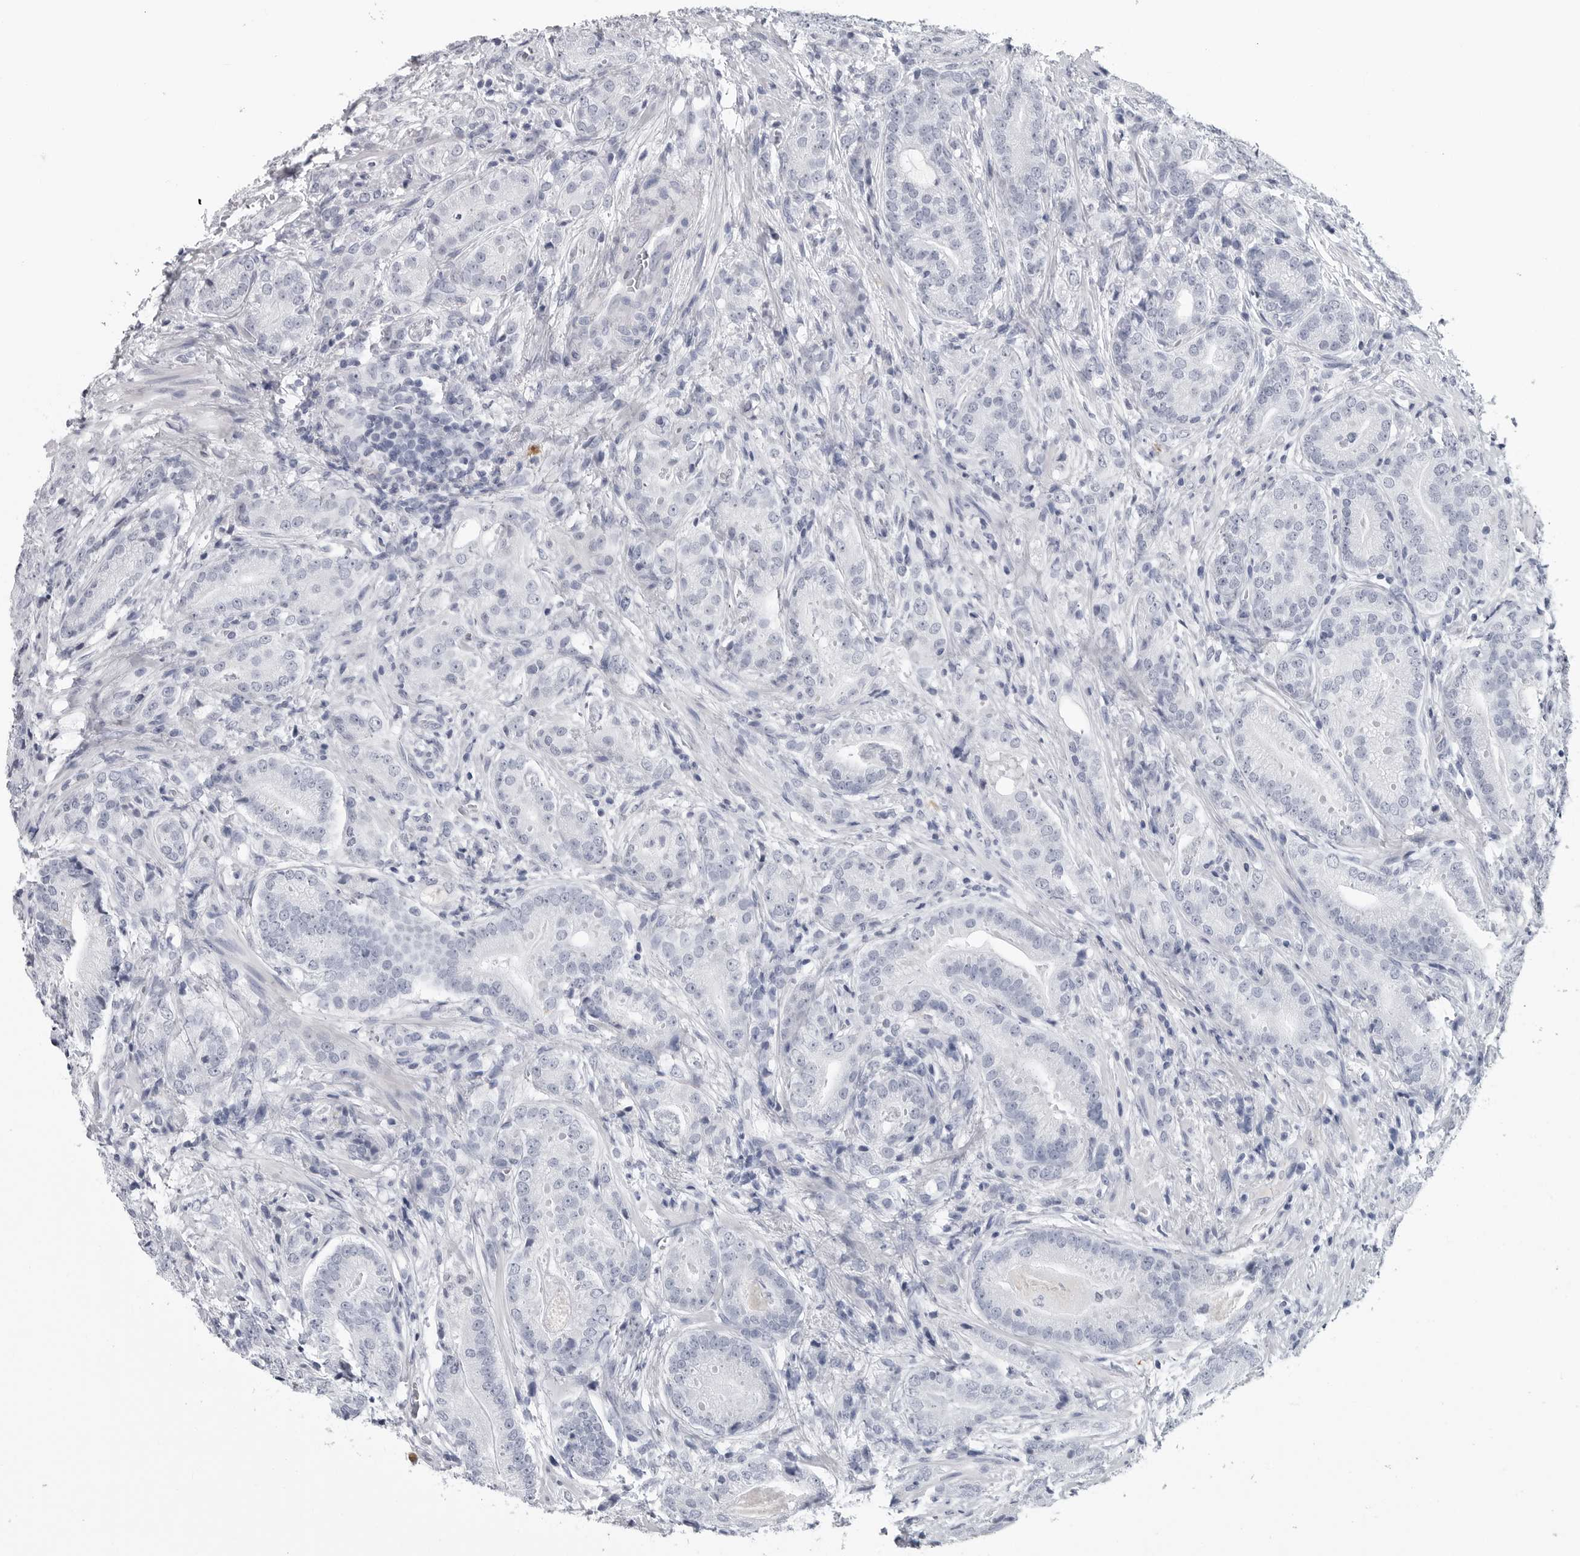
{"staining": {"intensity": "negative", "quantity": "none", "location": "none"}, "tissue": "prostate cancer", "cell_type": "Tumor cells", "image_type": "cancer", "snomed": [{"axis": "morphology", "description": "Adenocarcinoma, High grade"}, {"axis": "topography", "description": "Prostate"}], "caption": "An IHC image of prostate cancer is shown. There is no staining in tumor cells of prostate cancer.", "gene": "AMPD1", "patient": {"sex": "male", "age": 57}}